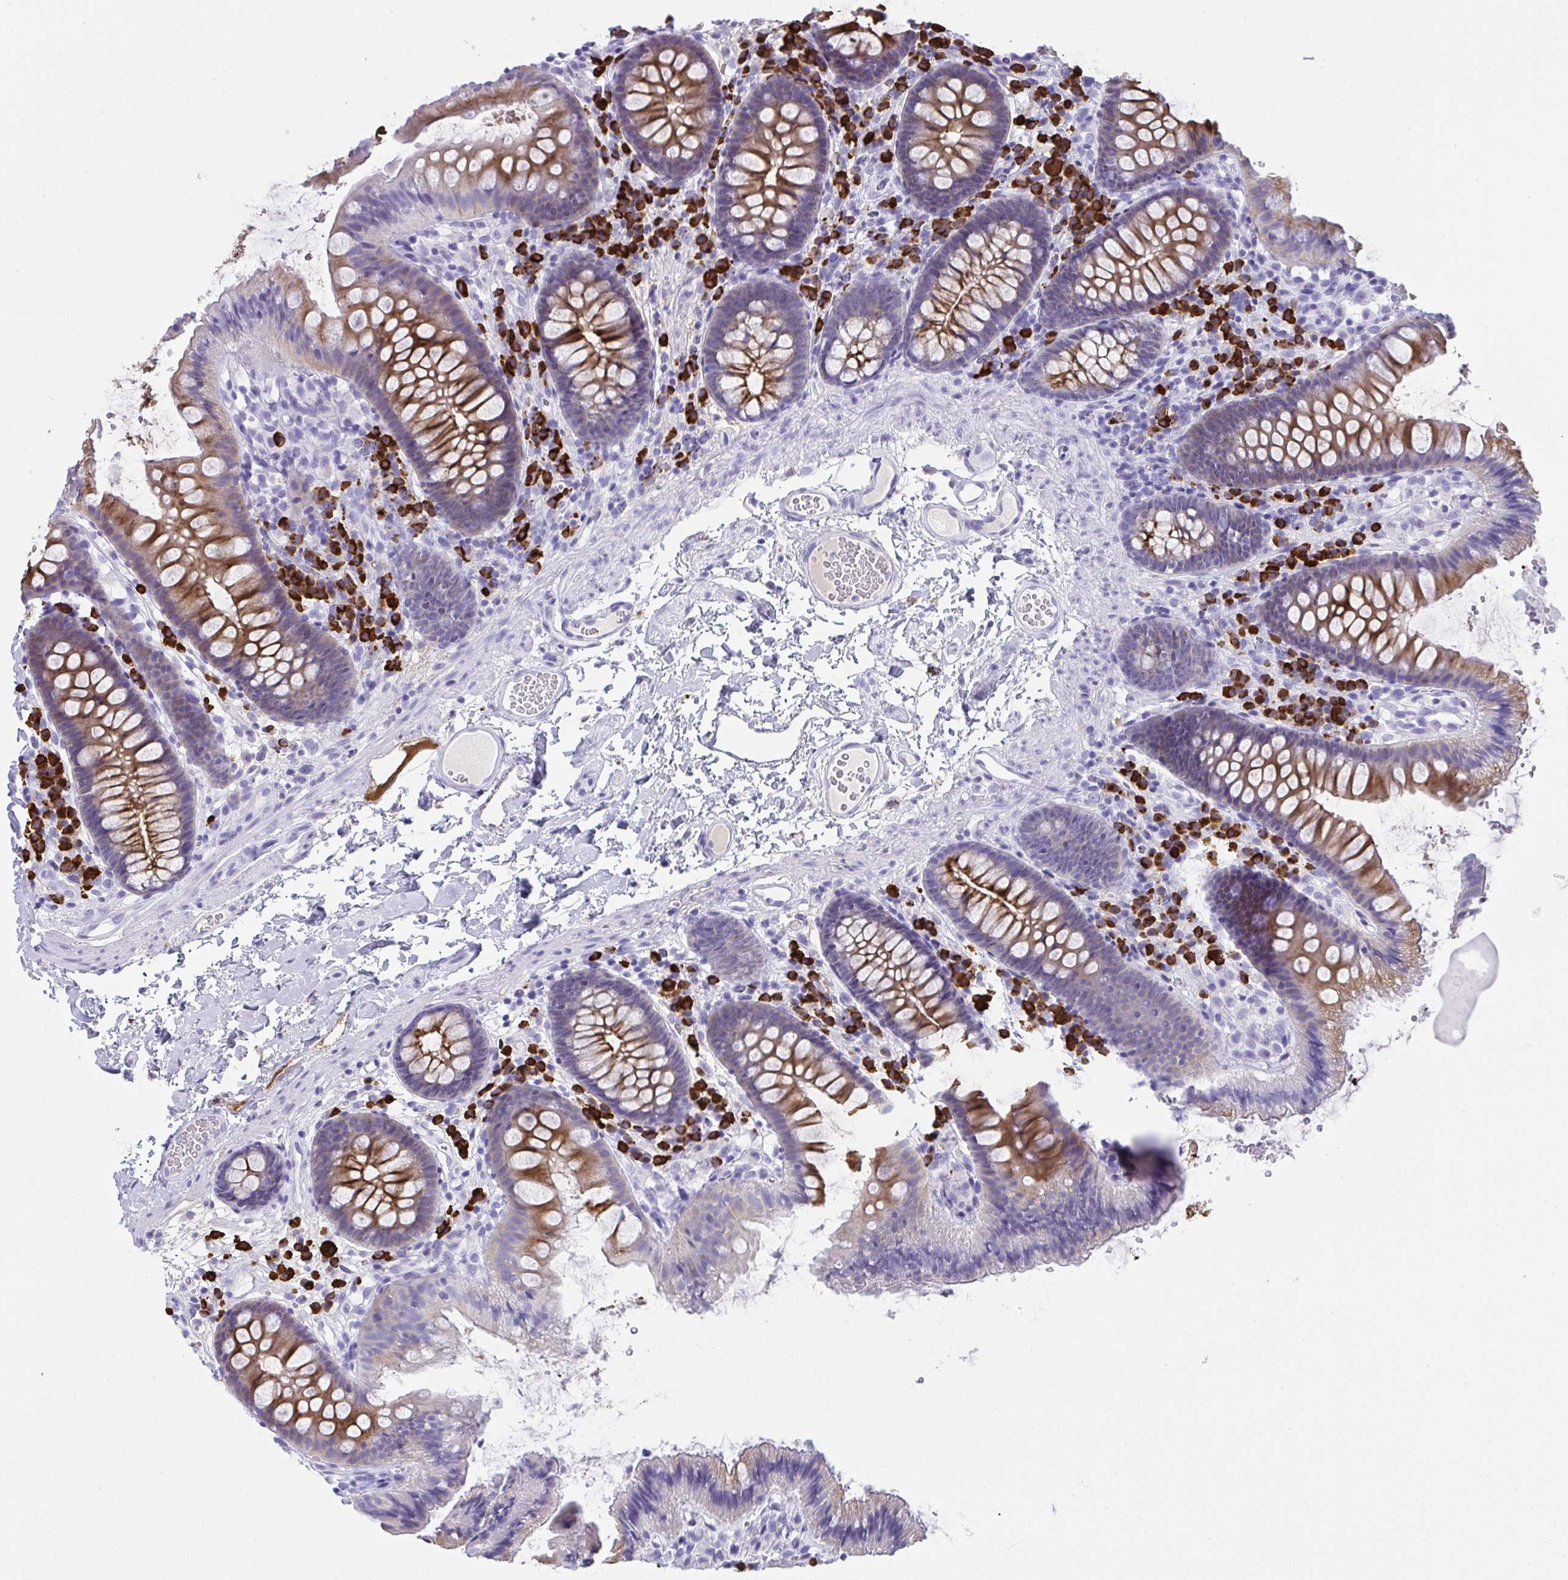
{"staining": {"intensity": "moderate", "quantity": "<25%", "location": "cytoplasmic/membranous"}, "tissue": "colon", "cell_type": "Endothelial cells", "image_type": "normal", "snomed": [{"axis": "morphology", "description": "Normal tissue, NOS"}, {"axis": "topography", "description": "Colon"}], "caption": "Moderate cytoplasmic/membranous expression for a protein is identified in approximately <25% of endothelial cells of normal colon using immunohistochemistry (IHC).", "gene": "JCHAIN", "patient": {"sex": "male", "age": 84}}